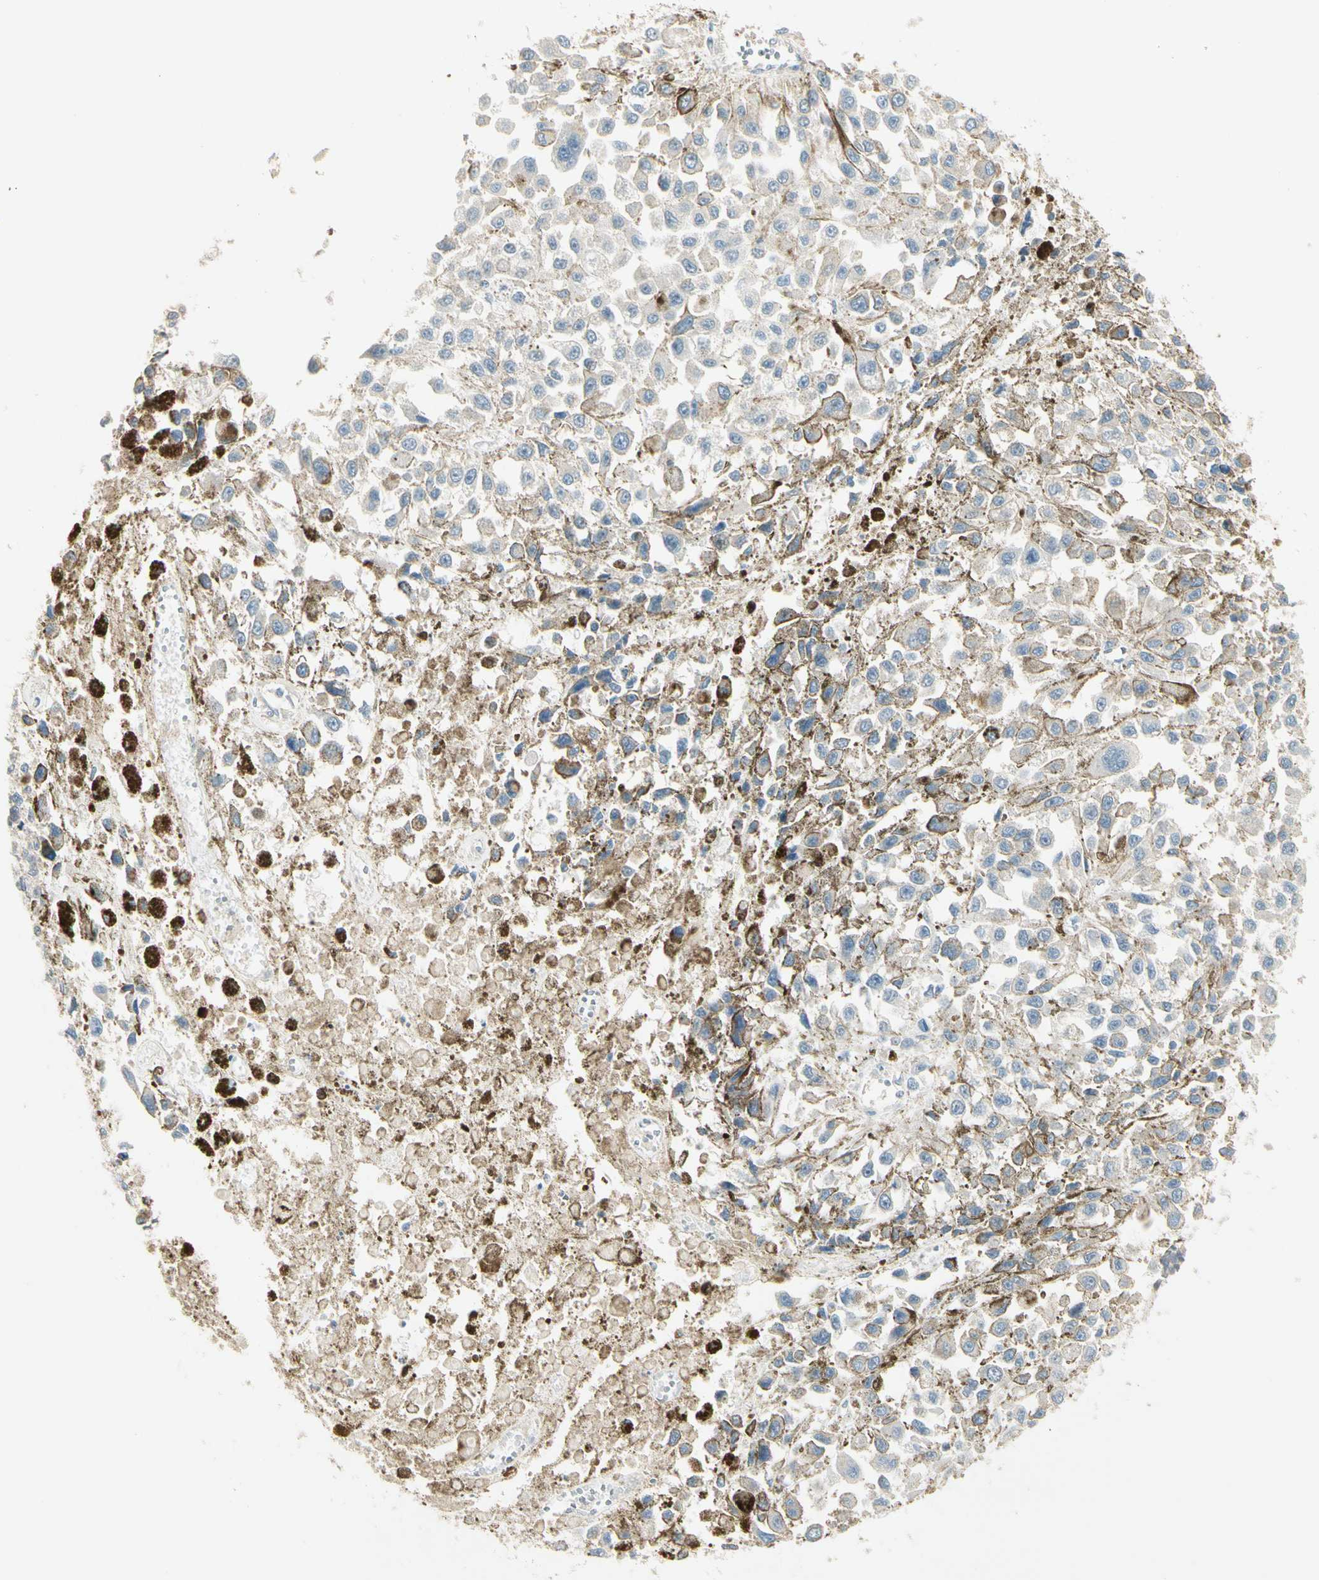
{"staining": {"intensity": "negative", "quantity": "none", "location": "none"}, "tissue": "melanoma", "cell_type": "Tumor cells", "image_type": "cancer", "snomed": [{"axis": "morphology", "description": "Malignant melanoma, Metastatic site"}, {"axis": "topography", "description": "Lymph node"}], "caption": "Immunohistochemistry (IHC) of human malignant melanoma (metastatic site) reveals no positivity in tumor cells.", "gene": "ADGRA3", "patient": {"sex": "male", "age": 59}}